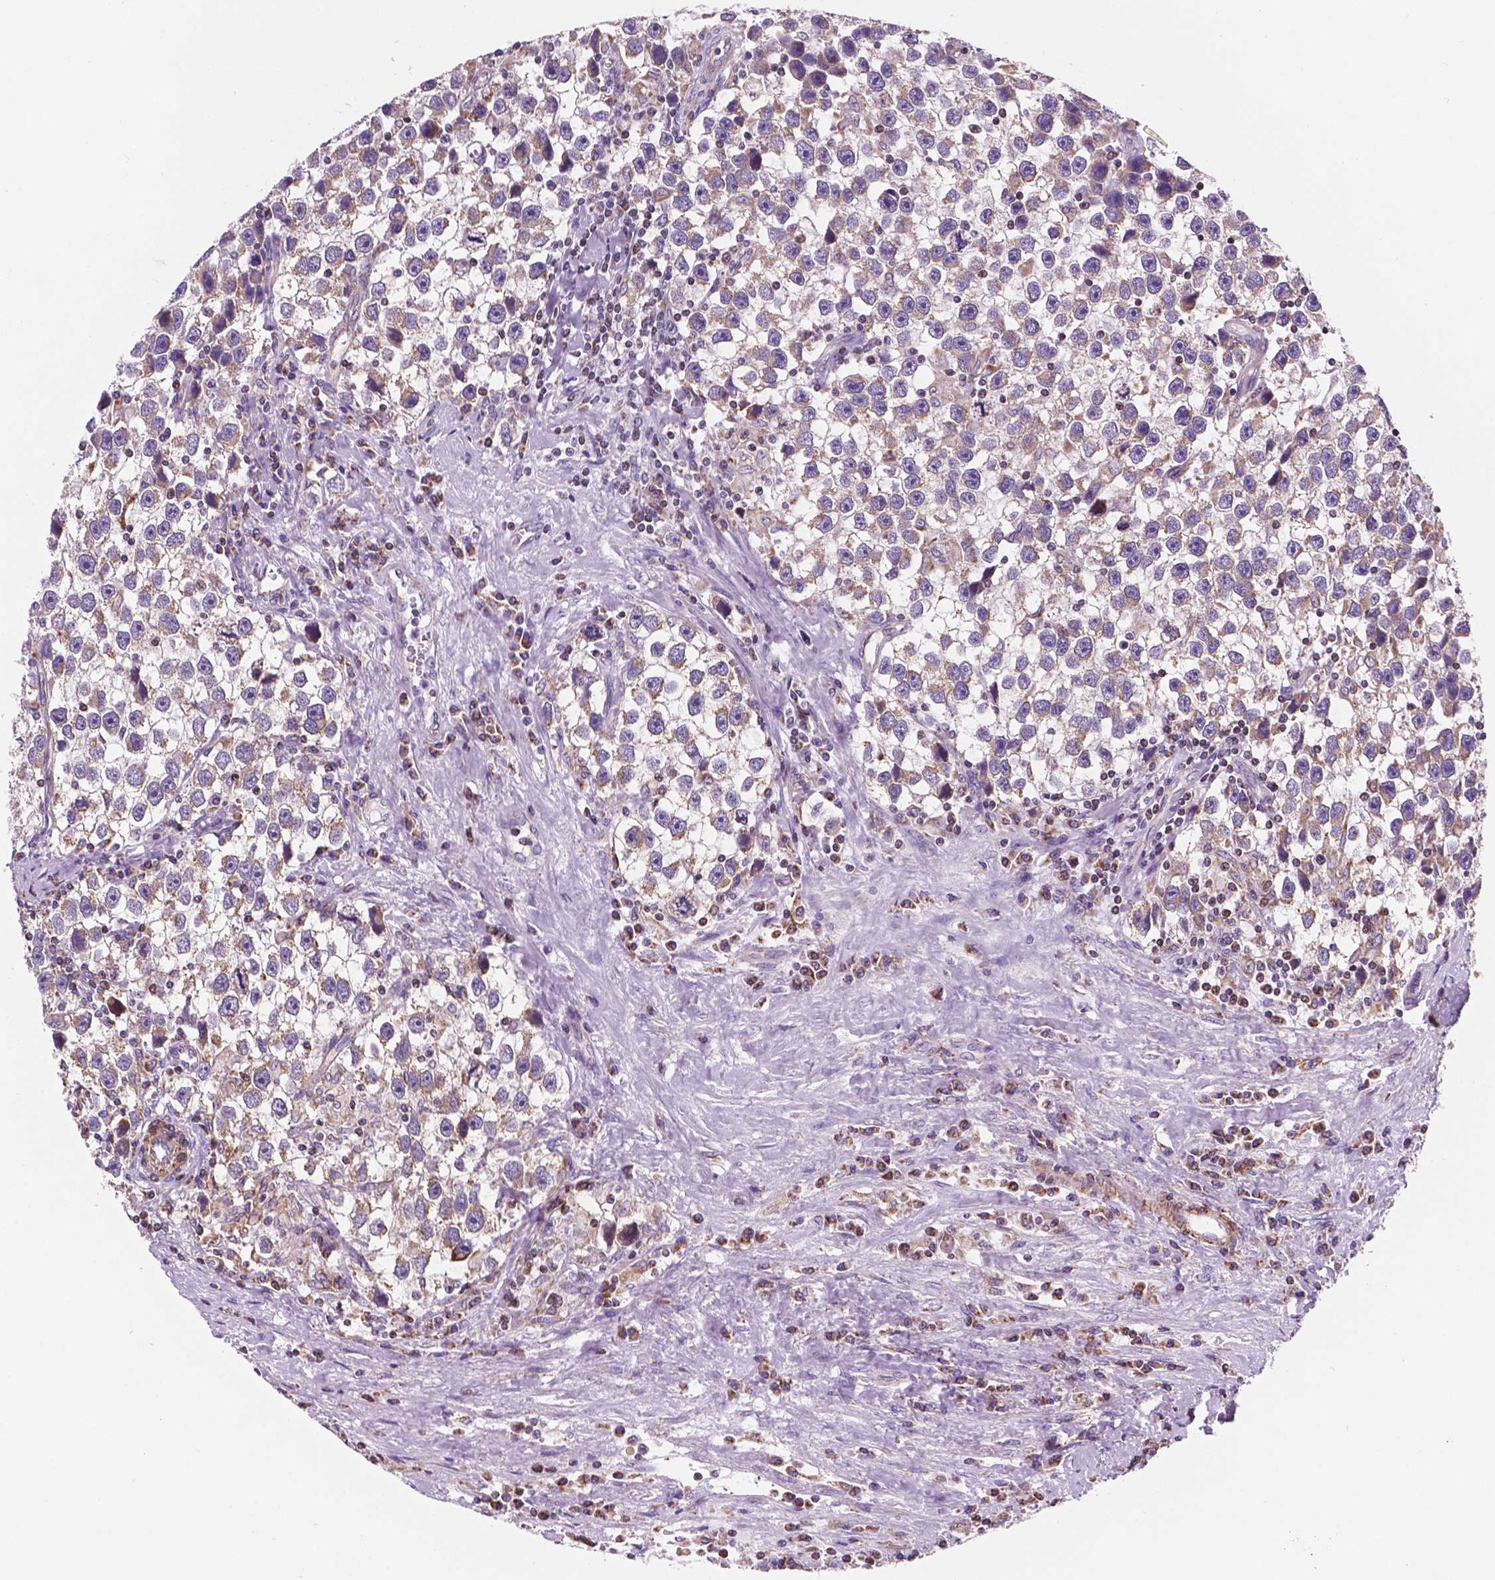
{"staining": {"intensity": "weak", "quantity": ">75%", "location": "cytoplasmic/membranous"}, "tissue": "testis cancer", "cell_type": "Tumor cells", "image_type": "cancer", "snomed": [{"axis": "morphology", "description": "Seminoma, NOS"}, {"axis": "topography", "description": "Testis"}], "caption": "Weak cytoplasmic/membranous protein positivity is seen in approximately >75% of tumor cells in seminoma (testis). The protein of interest is shown in brown color, while the nuclei are stained blue.", "gene": "GEMIN4", "patient": {"sex": "male", "age": 43}}